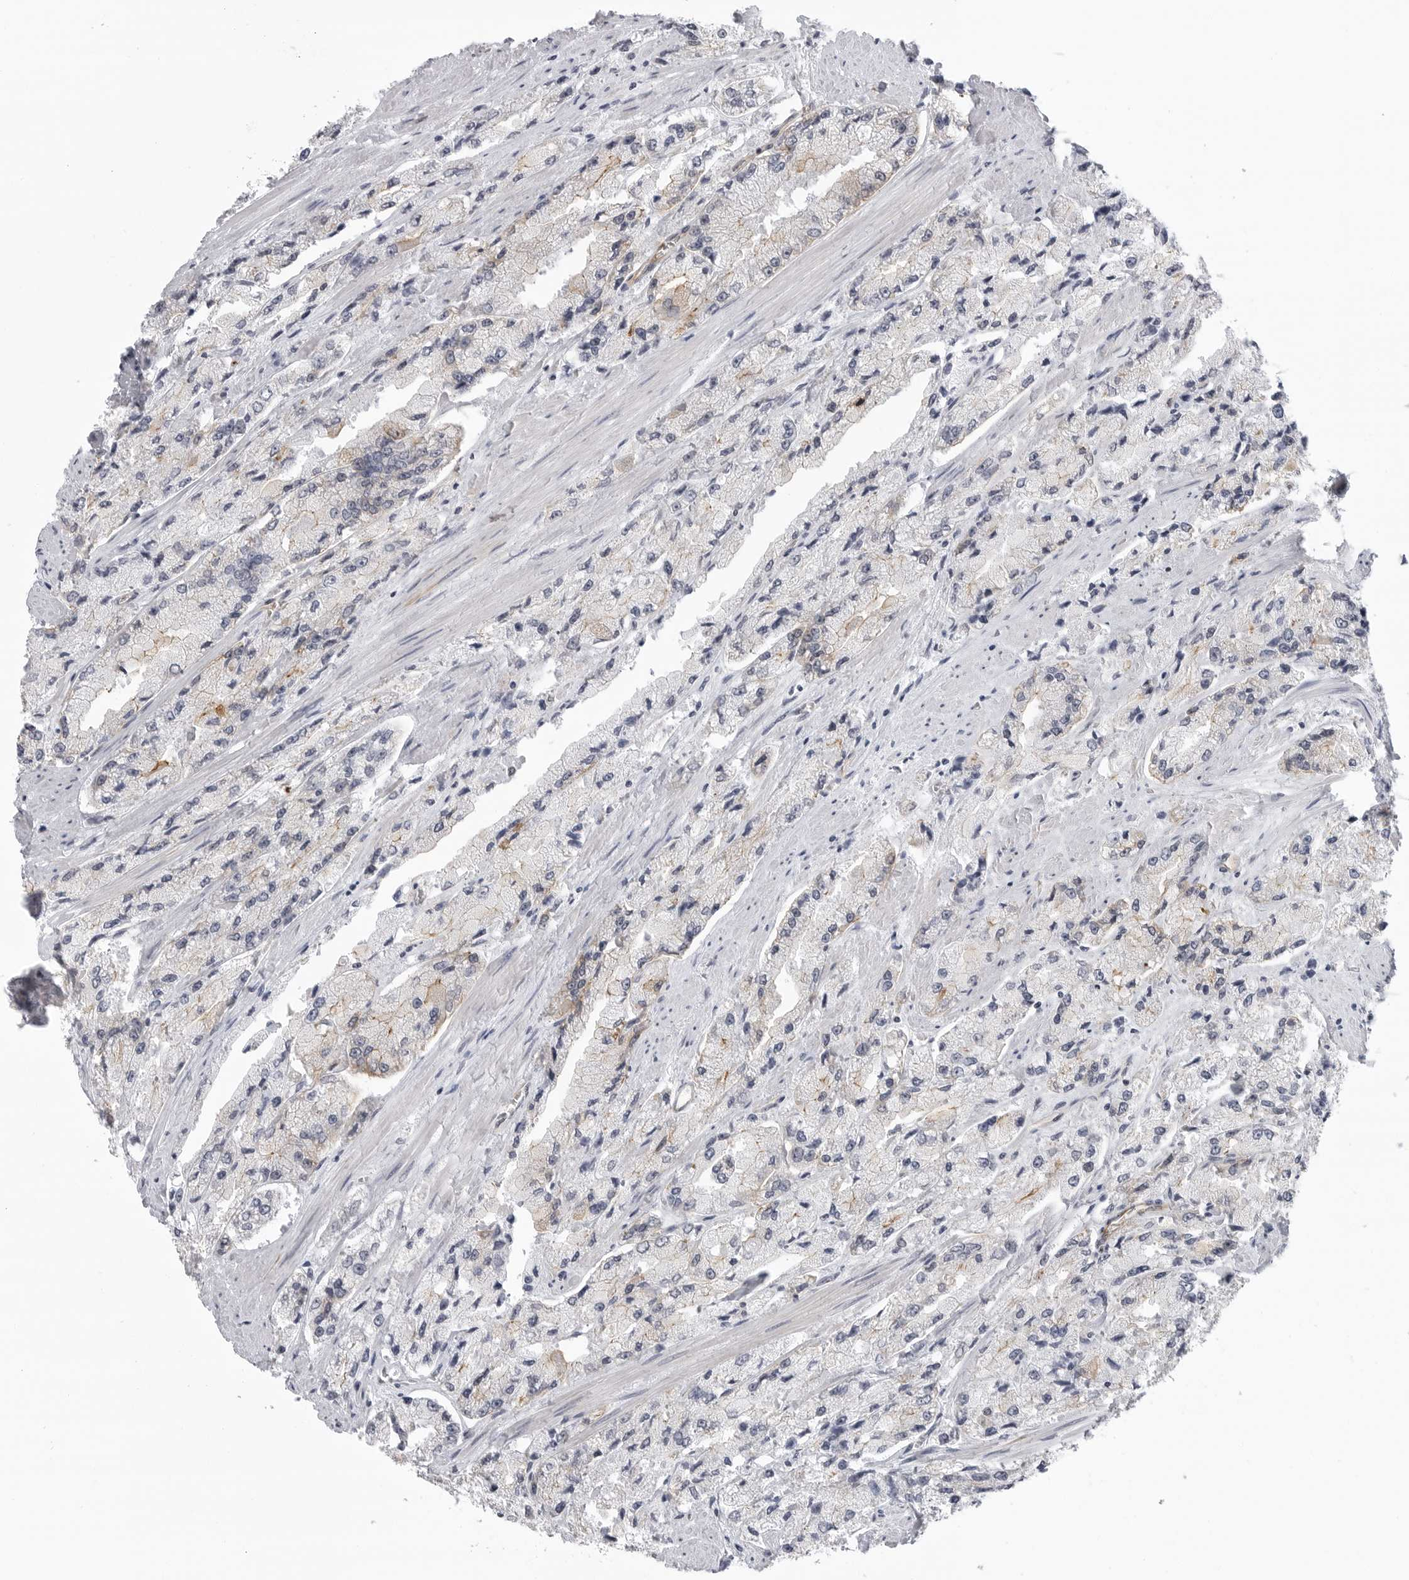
{"staining": {"intensity": "weak", "quantity": "<25%", "location": "cytoplasmic/membranous"}, "tissue": "prostate cancer", "cell_type": "Tumor cells", "image_type": "cancer", "snomed": [{"axis": "morphology", "description": "Adenocarcinoma, High grade"}, {"axis": "topography", "description": "Prostate"}], "caption": "Prostate cancer (high-grade adenocarcinoma) was stained to show a protein in brown. There is no significant staining in tumor cells.", "gene": "CEP295NL", "patient": {"sex": "male", "age": 58}}